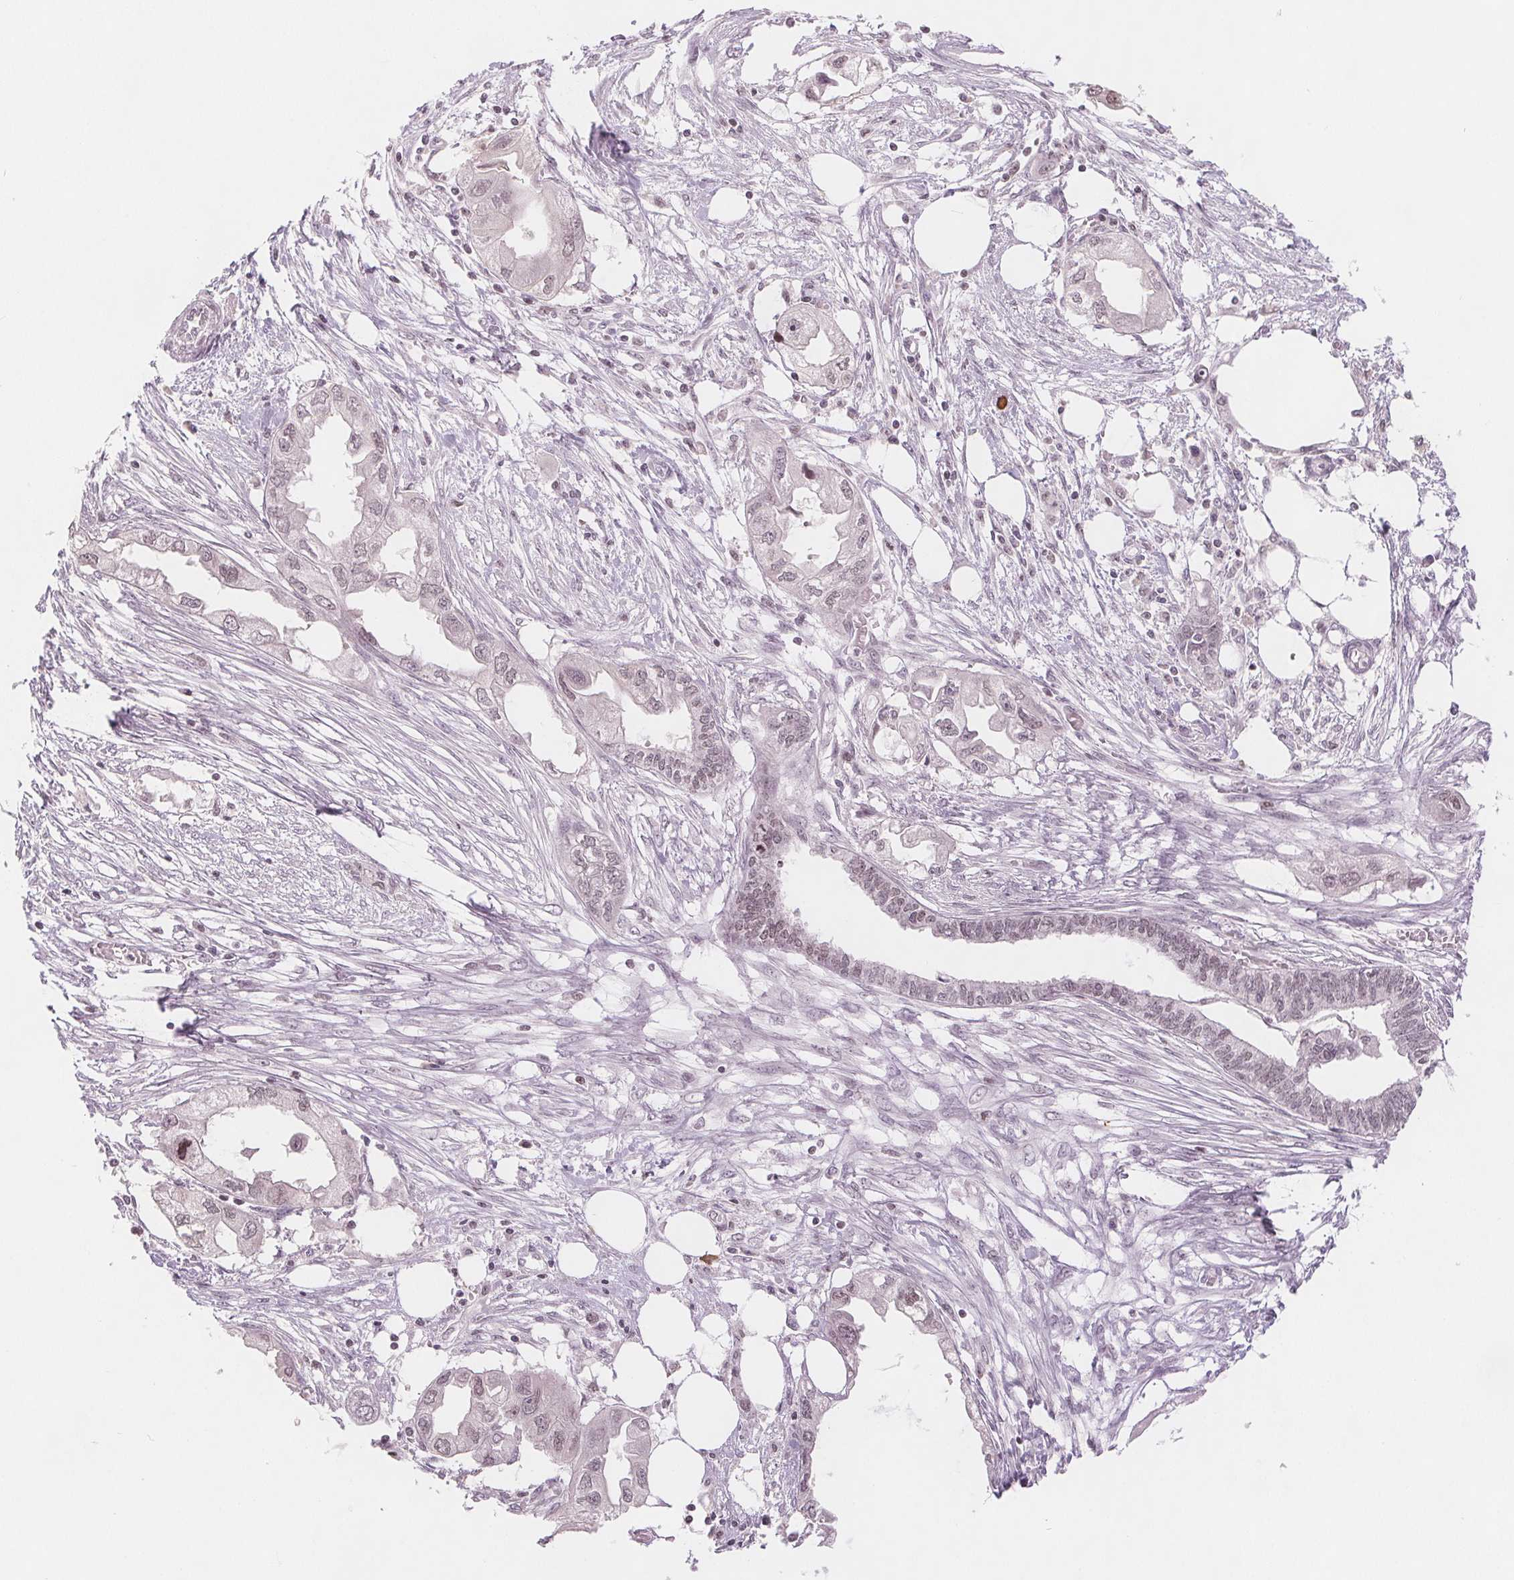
{"staining": {"intensity": "negative", "quantity": "none", "location": "none"}, "tissue": "endometrial cancer", "cell_type": "Tumor cells", "image_type": "cancer", "snomed": [{"axis": "morphology", "description": "Adenocarcinoma, NOS"}, {"axis": "morphology", "description": "Adenocarcinoma, metastatic, NOS"}, {"axis": "topography", "description": "Adipose tissue"}, {"axis": "topography", "description": "Endometrium"}], "caption": "The micrograph exhibits no staining of tumor cells in endometrial cancer.", "gene": "DEK", "patient": {"sex": "female", "age": 67}}